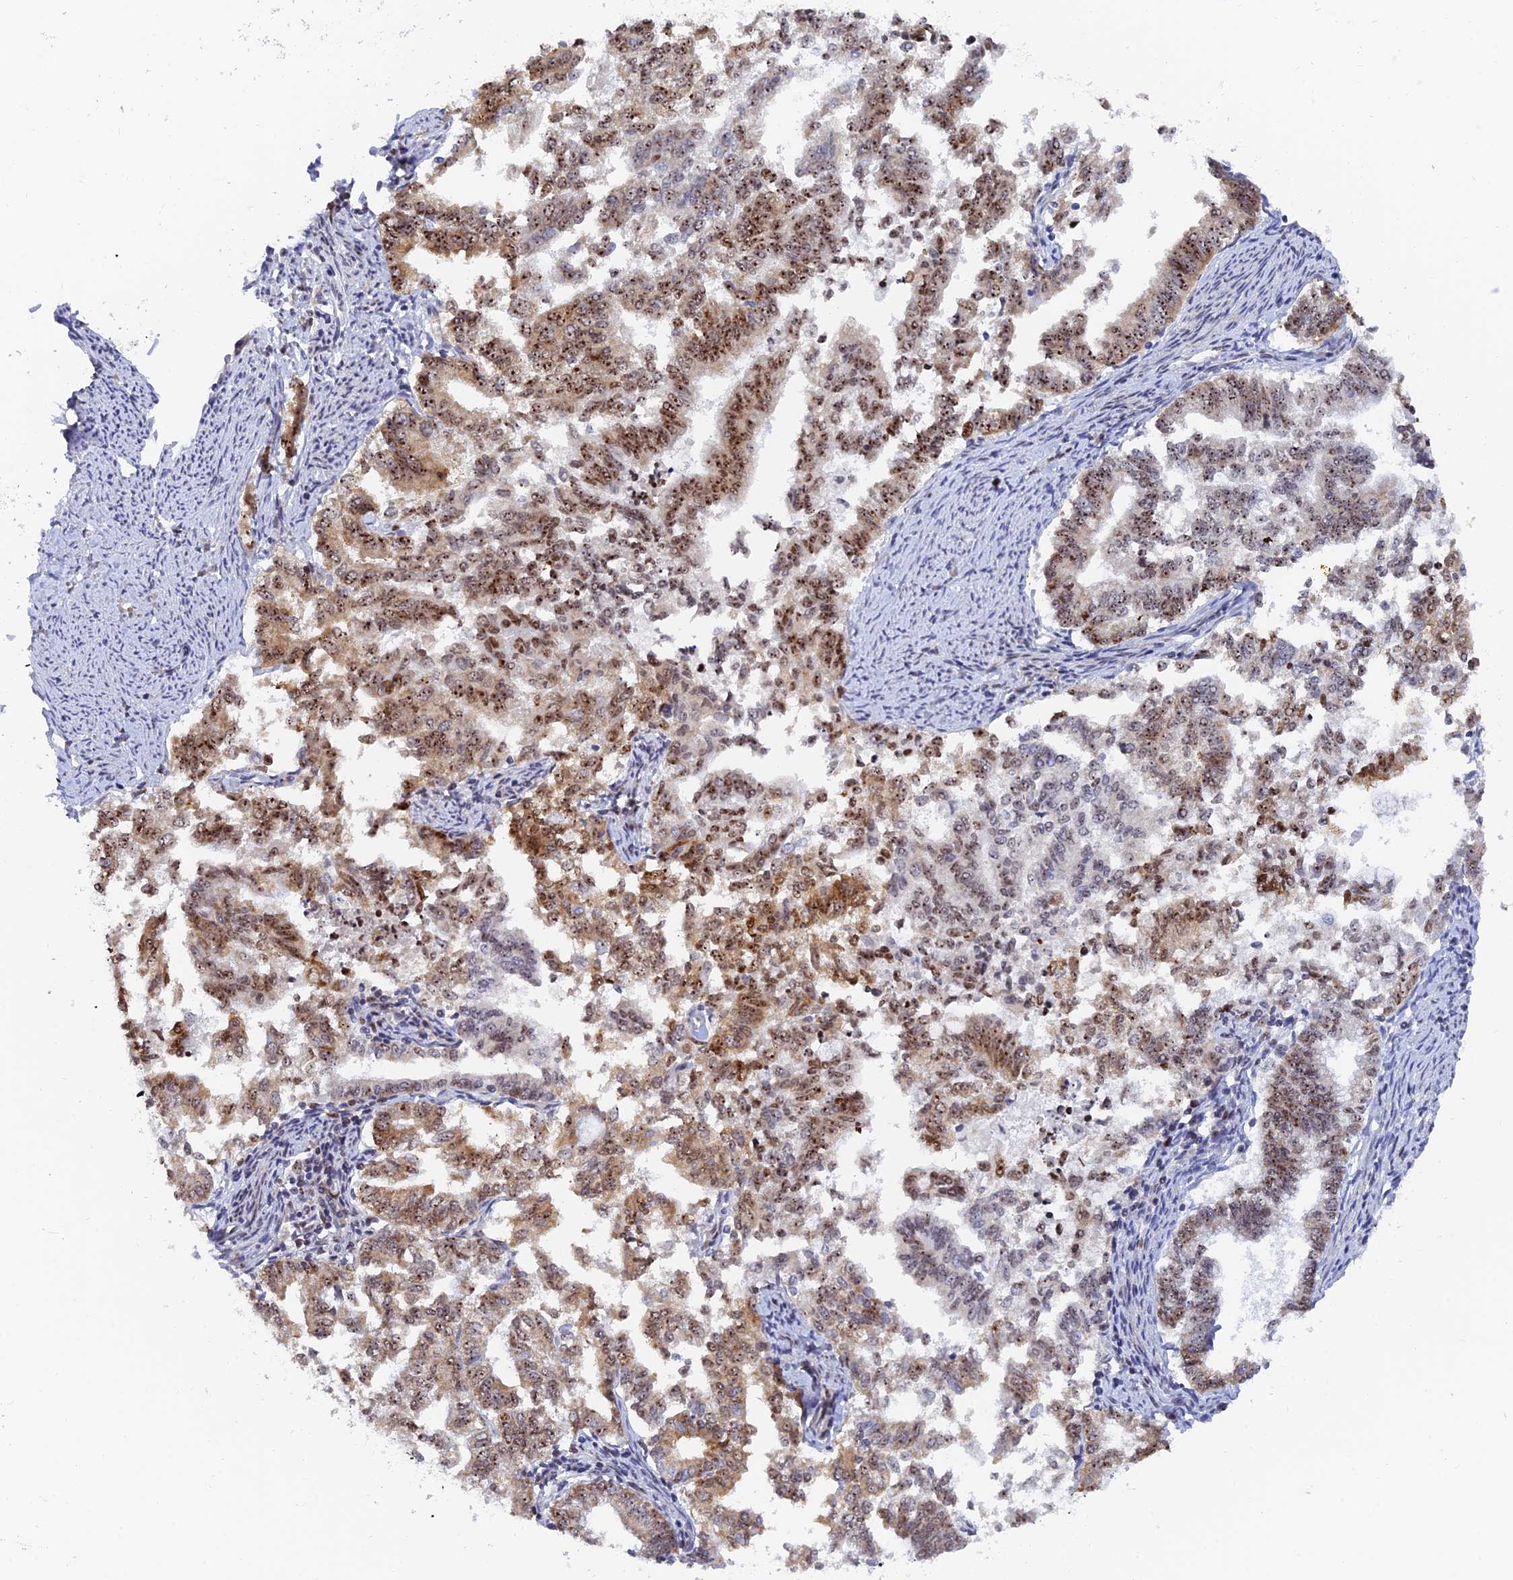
{"staining": {"intensity": "moderate", "quantity": ">75%", "location": "cytoplasmic/membranous,nuclear"}, "tissue": "endometrial cancer", "cell_type": "Tumor cells", "image_type": "cancer", "snomed": [{"axis": "morphology", "description": "Adenocarcinoma, NOS"}, {"axis": "topography", "description": "Endometrium"}], "caption": "Immunohistochemistry (DAB (3,3'-diaminobenzidine)) staining of human endometrial adenocarcinoma exhibits moderate cytoplasmic/membranous and nuclear protein positivity in approximately >75% of tumor cells.", "gene": "RSL1D1", "patient": {"sex": "female", "age": 79}}